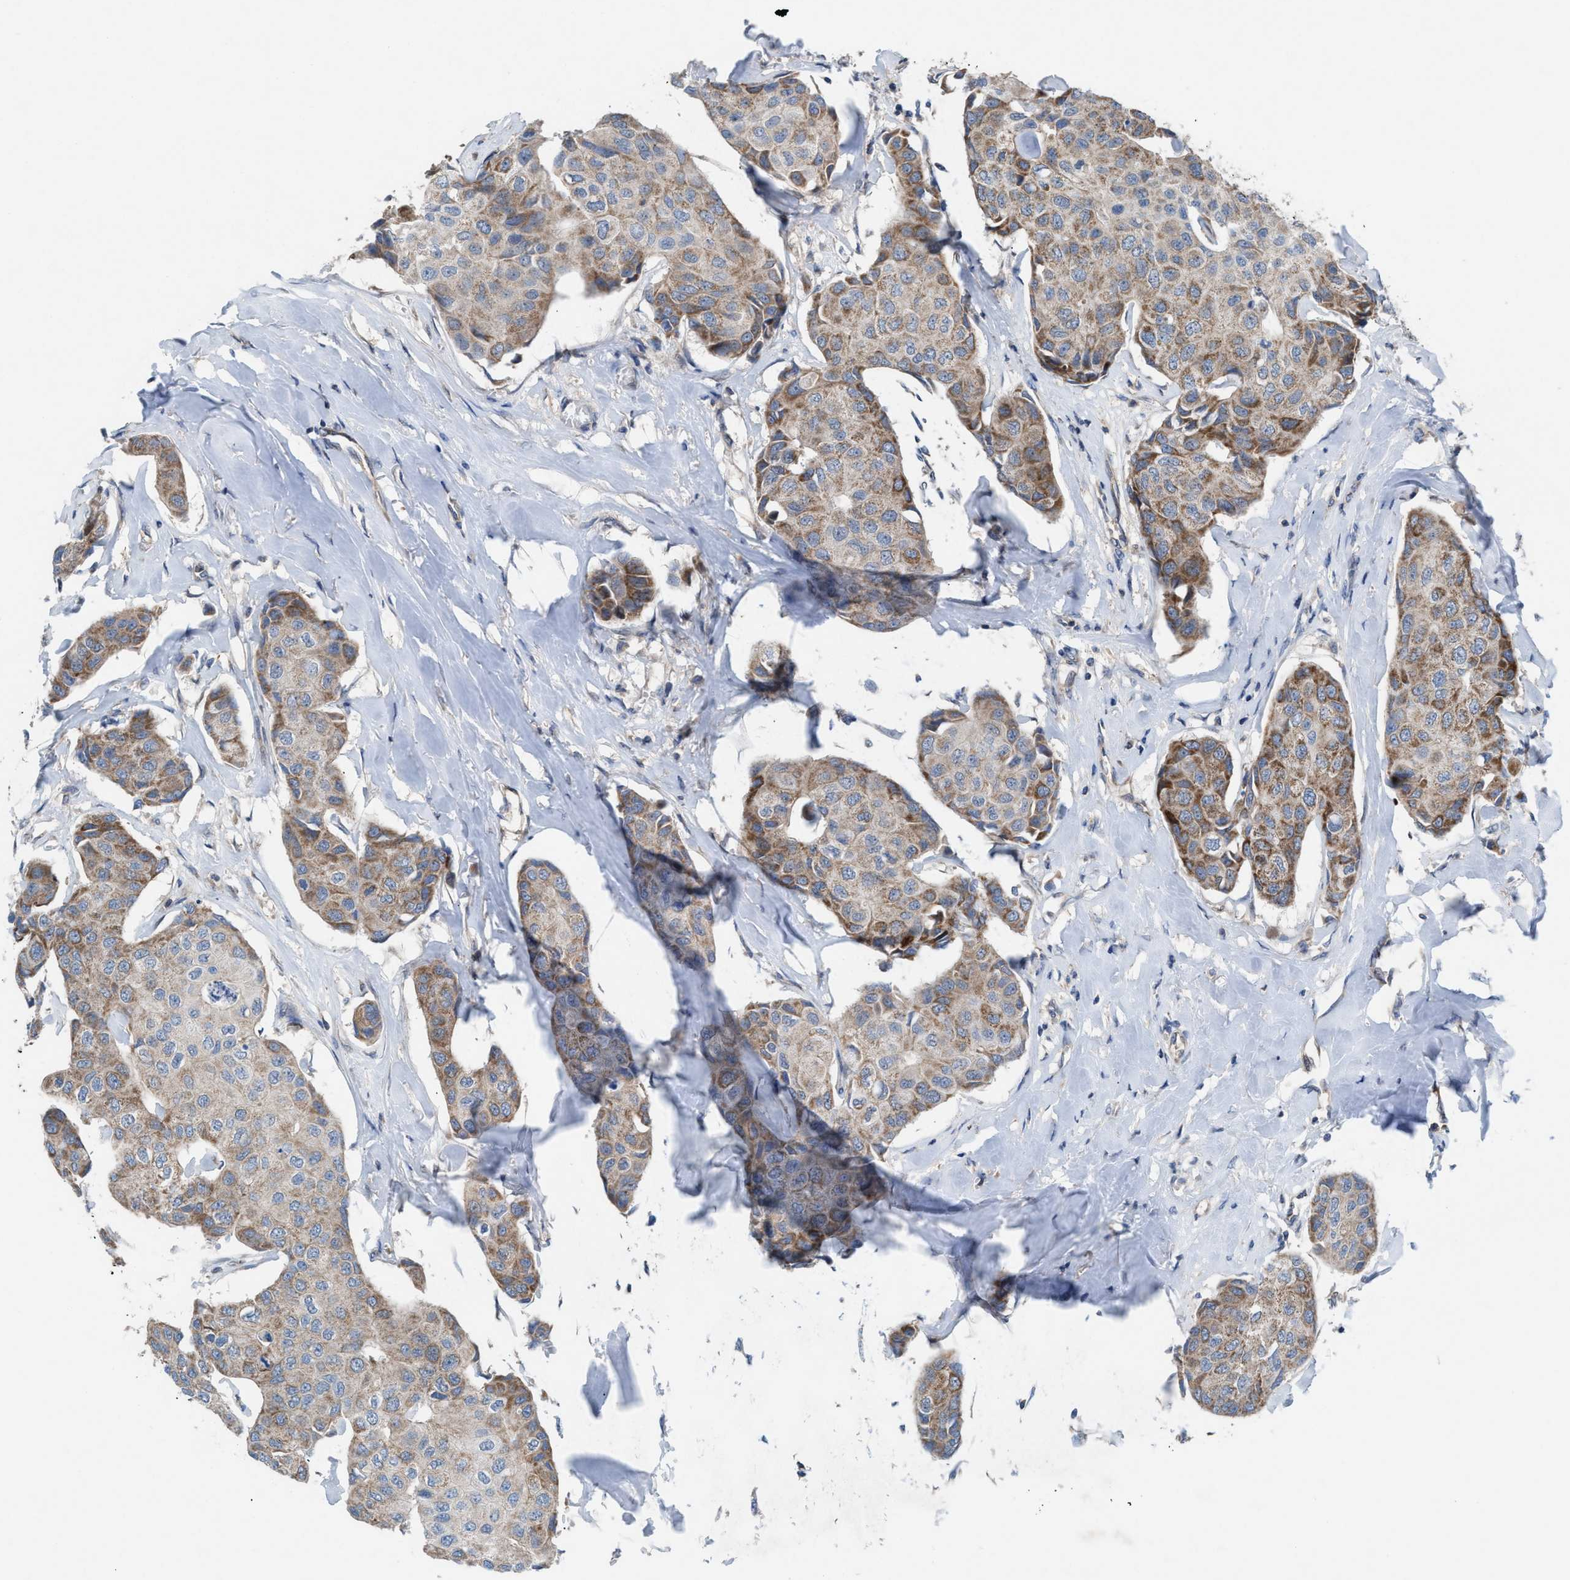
{"staining": {"intensity": "moderate", "quantity": ">75%", "location": "cytoplasmic/membranous"}, "tissue": "breast cancer", "cell_type": "Tumor cells", "image_type": "cancer", "snomed": [{"axis": "morphology", "description": "Duct carcinoma"}, {"axis": "topography", "description": "Breast"}], "caption": "There is medium levels of moderate cytoplasmic/membranous expression in tumor cells of breast invasive ductal carcinoma, as demonstrated by immunohistochemical staining (brown color).", "gene": "MRM1", "patient": {"sex": "female", "age": 80}}